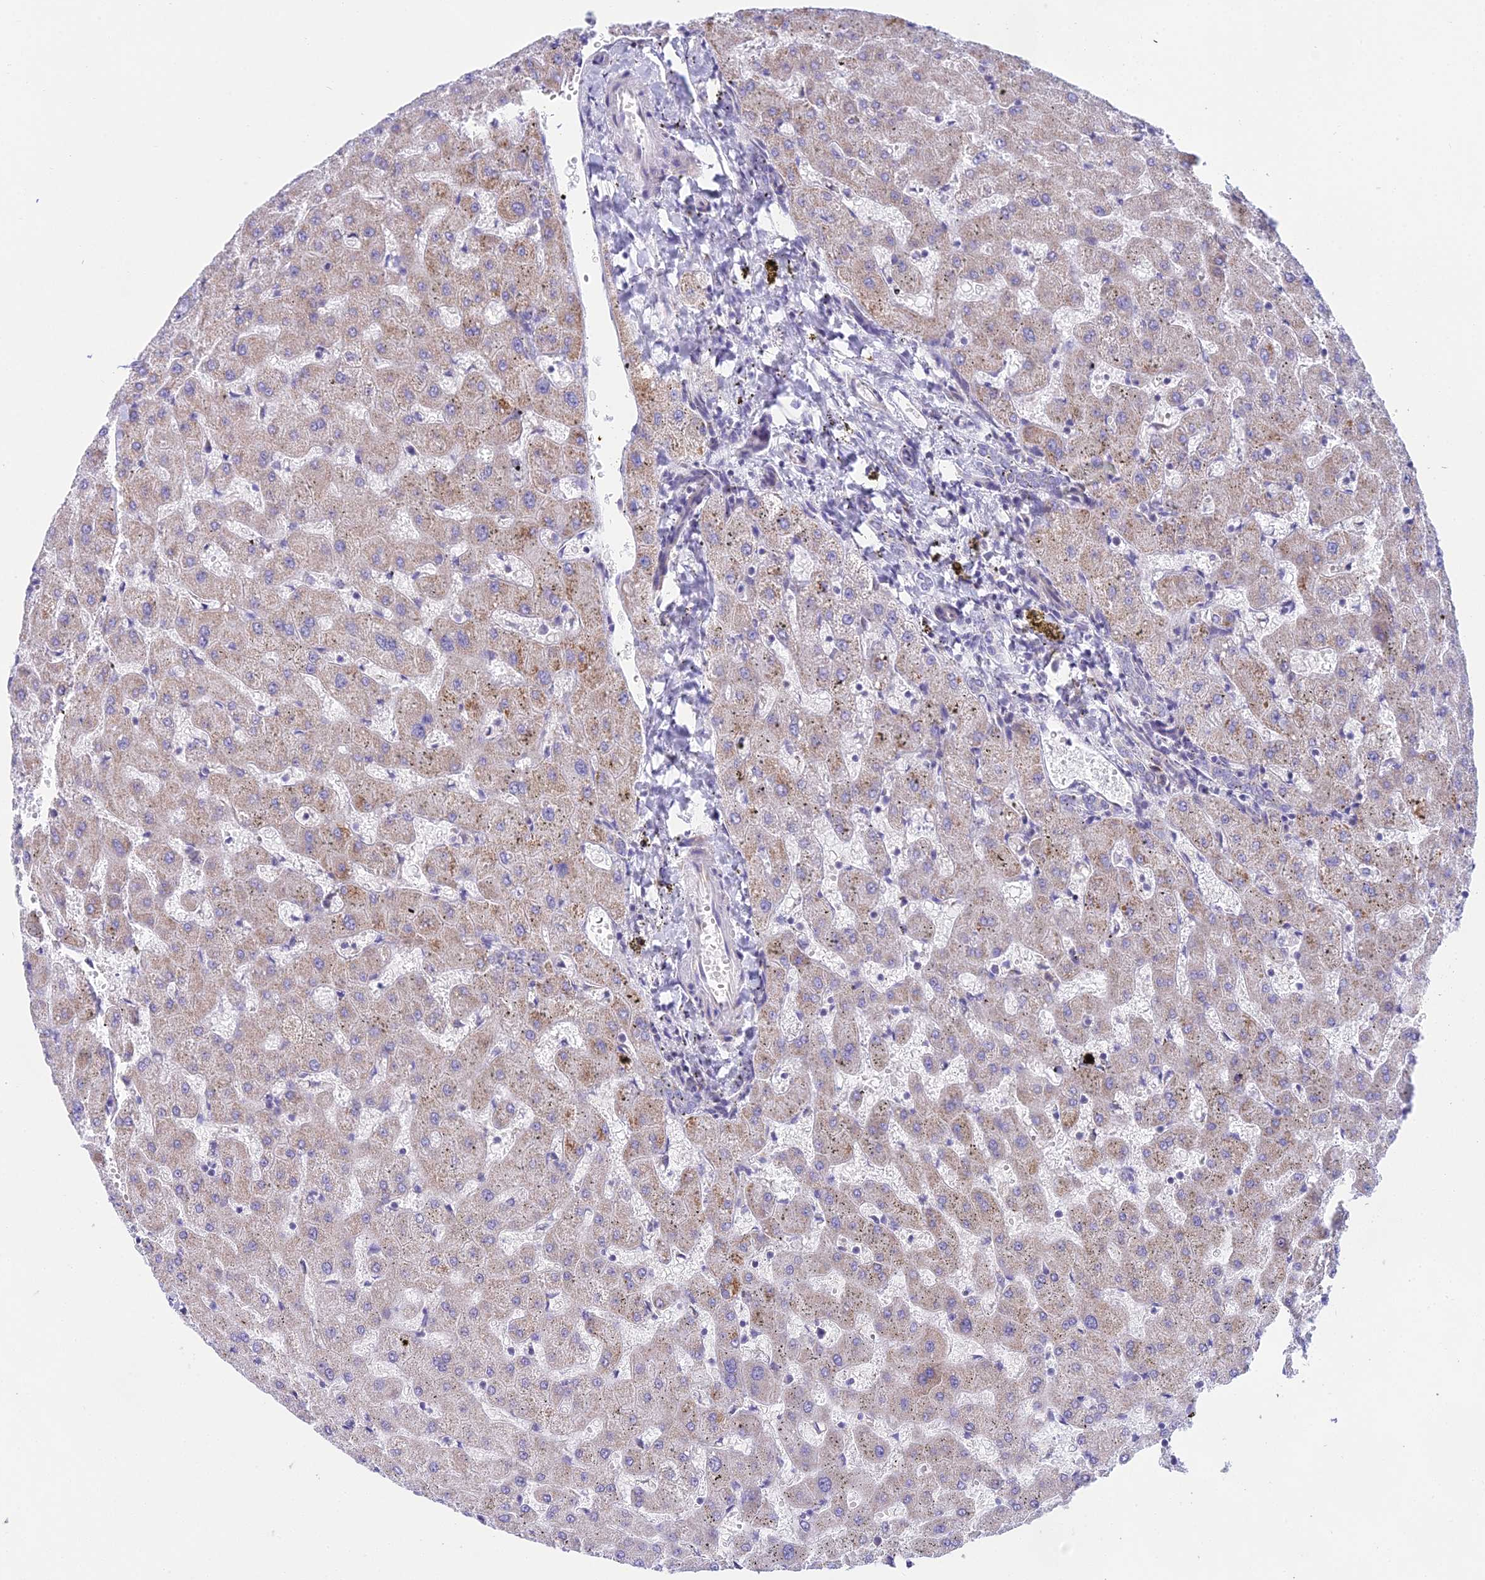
{"staining": {"intensity": "negative", "quantity": "none", "location": "none"}, "tissue": "liver", "cell_type": "Cholangiocytes", "image_type": "normal", "snomed": [{"axis": "morphology", "description": "Normal tissue, NOS"}, {"axis": "topography", "description": "Liver"}], "caption": "An immunohistochemistry micrograph of normal liver is shown. There is no staining in cholangiocytes of liver. Nuclei are stained in blue.", "gene": "PRR13", "patient": {"sex": "female", "age": 63}}